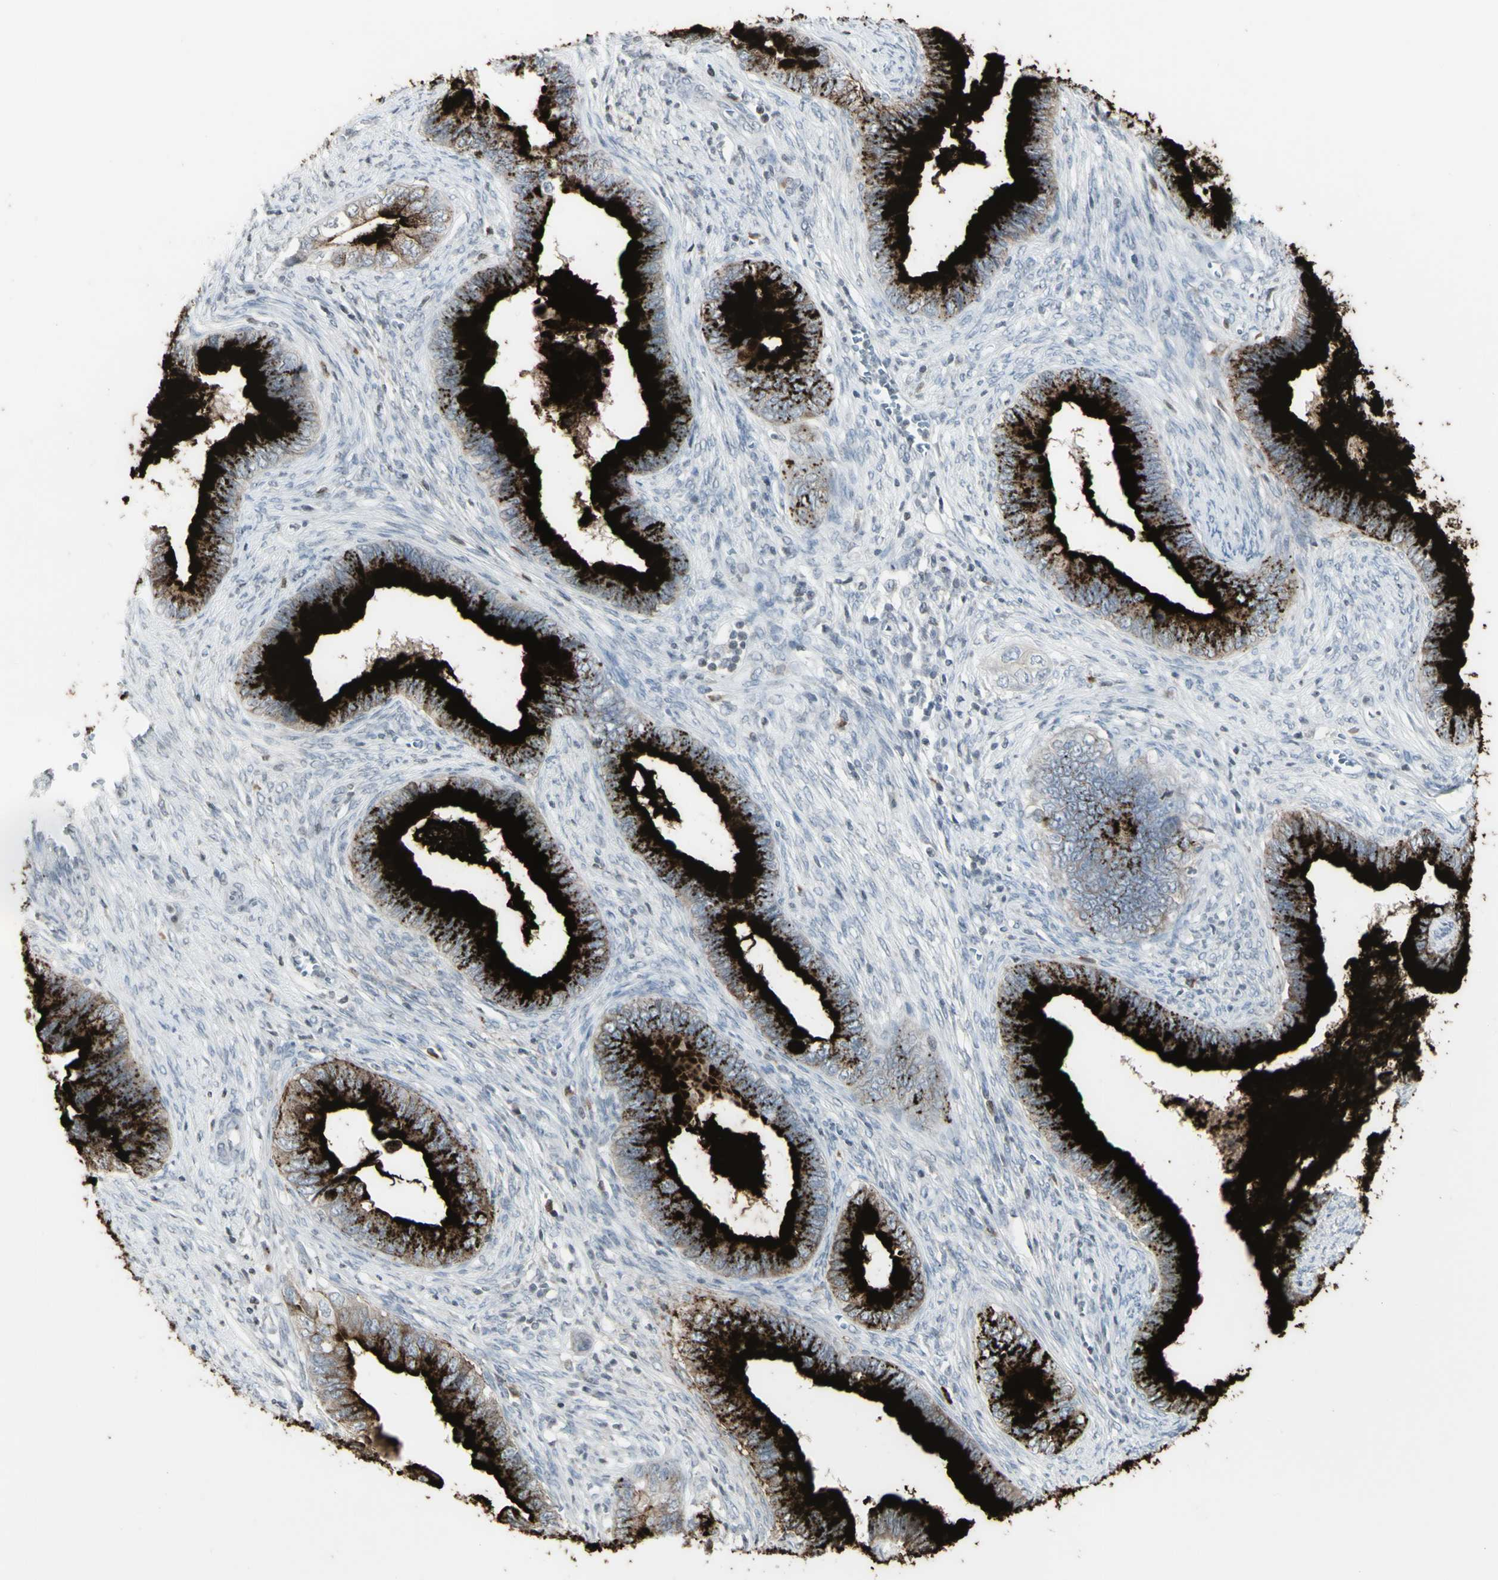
{"staining": {"intensity": "strong", "quantity": ">75%", "location": "cytoplasmic/membranous"}, "tissue": "cervical cancer", "cell_type": "Tumor cells", "image_type": "cancer", "snomed": [{"axis": "morphology", "description": "Adenocarcinoma, NOS"}, {"axis": "topography", "description": "Cervix"}], "caption": "IHC histopathology image of adenocarcinoma (cervical) stained for a protein (brown), which reveals high levels of strong cytoplasmic/membranous staining in about >75% of tumor cells.", "gene": "MUC5AC", "patient": {"sex": "female", "age": 44}}